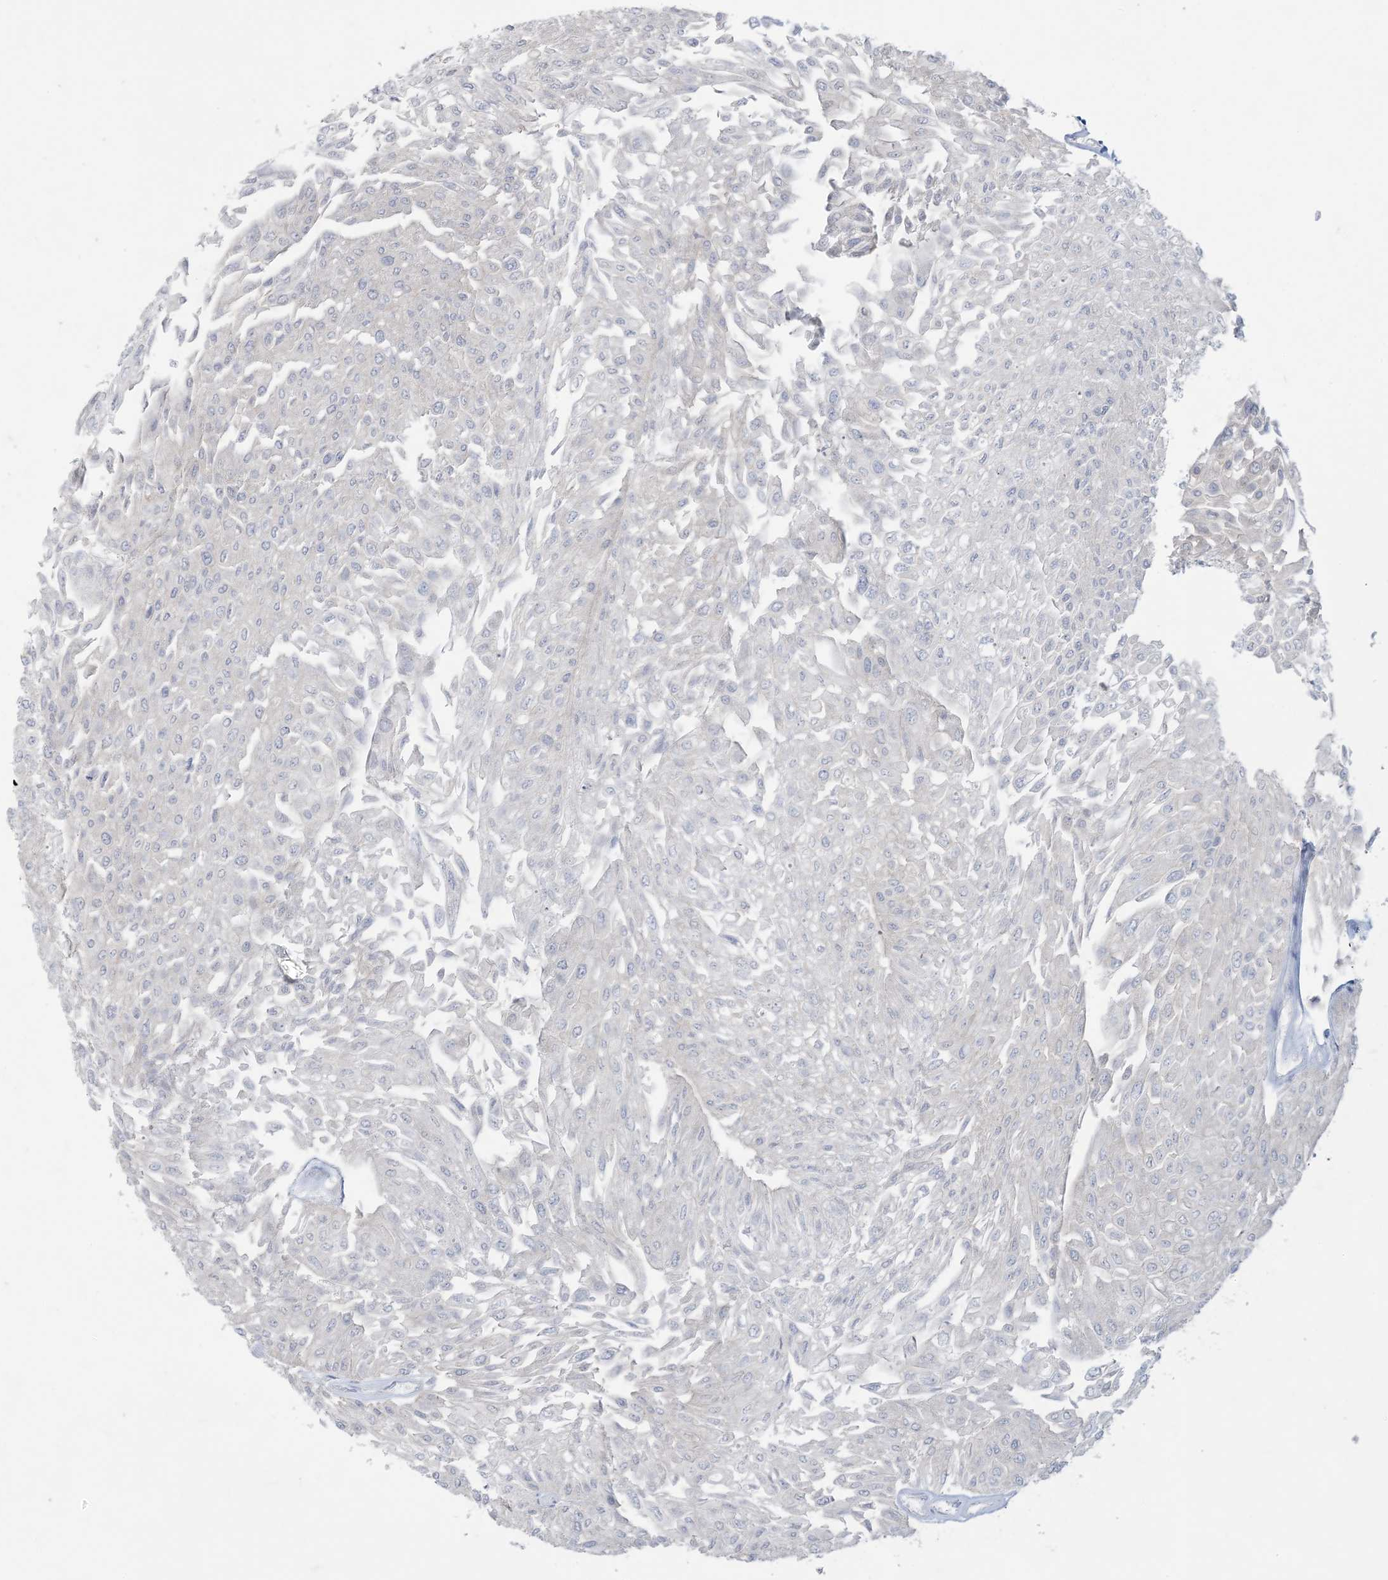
{"staining": {"intensity": "negative", "quantity": "none", "location": "none"}, "tissue": "urothelial cancer", "cell_type": "Tumor cells", "image_type": "cancer", "snomed": [{"axis": "morphology", "description": "Urothelial carcinoma, Low grade"}, {"axis": "topography", "description": "Urinary bladder"}], "caption": "A high-resolution image shows immunohistochemistry staining of urothelial cancer, which reveals no significant staining in tumor cells.", "gene": "KIF3A", "patient": {"sex": "male", "age": 67}}